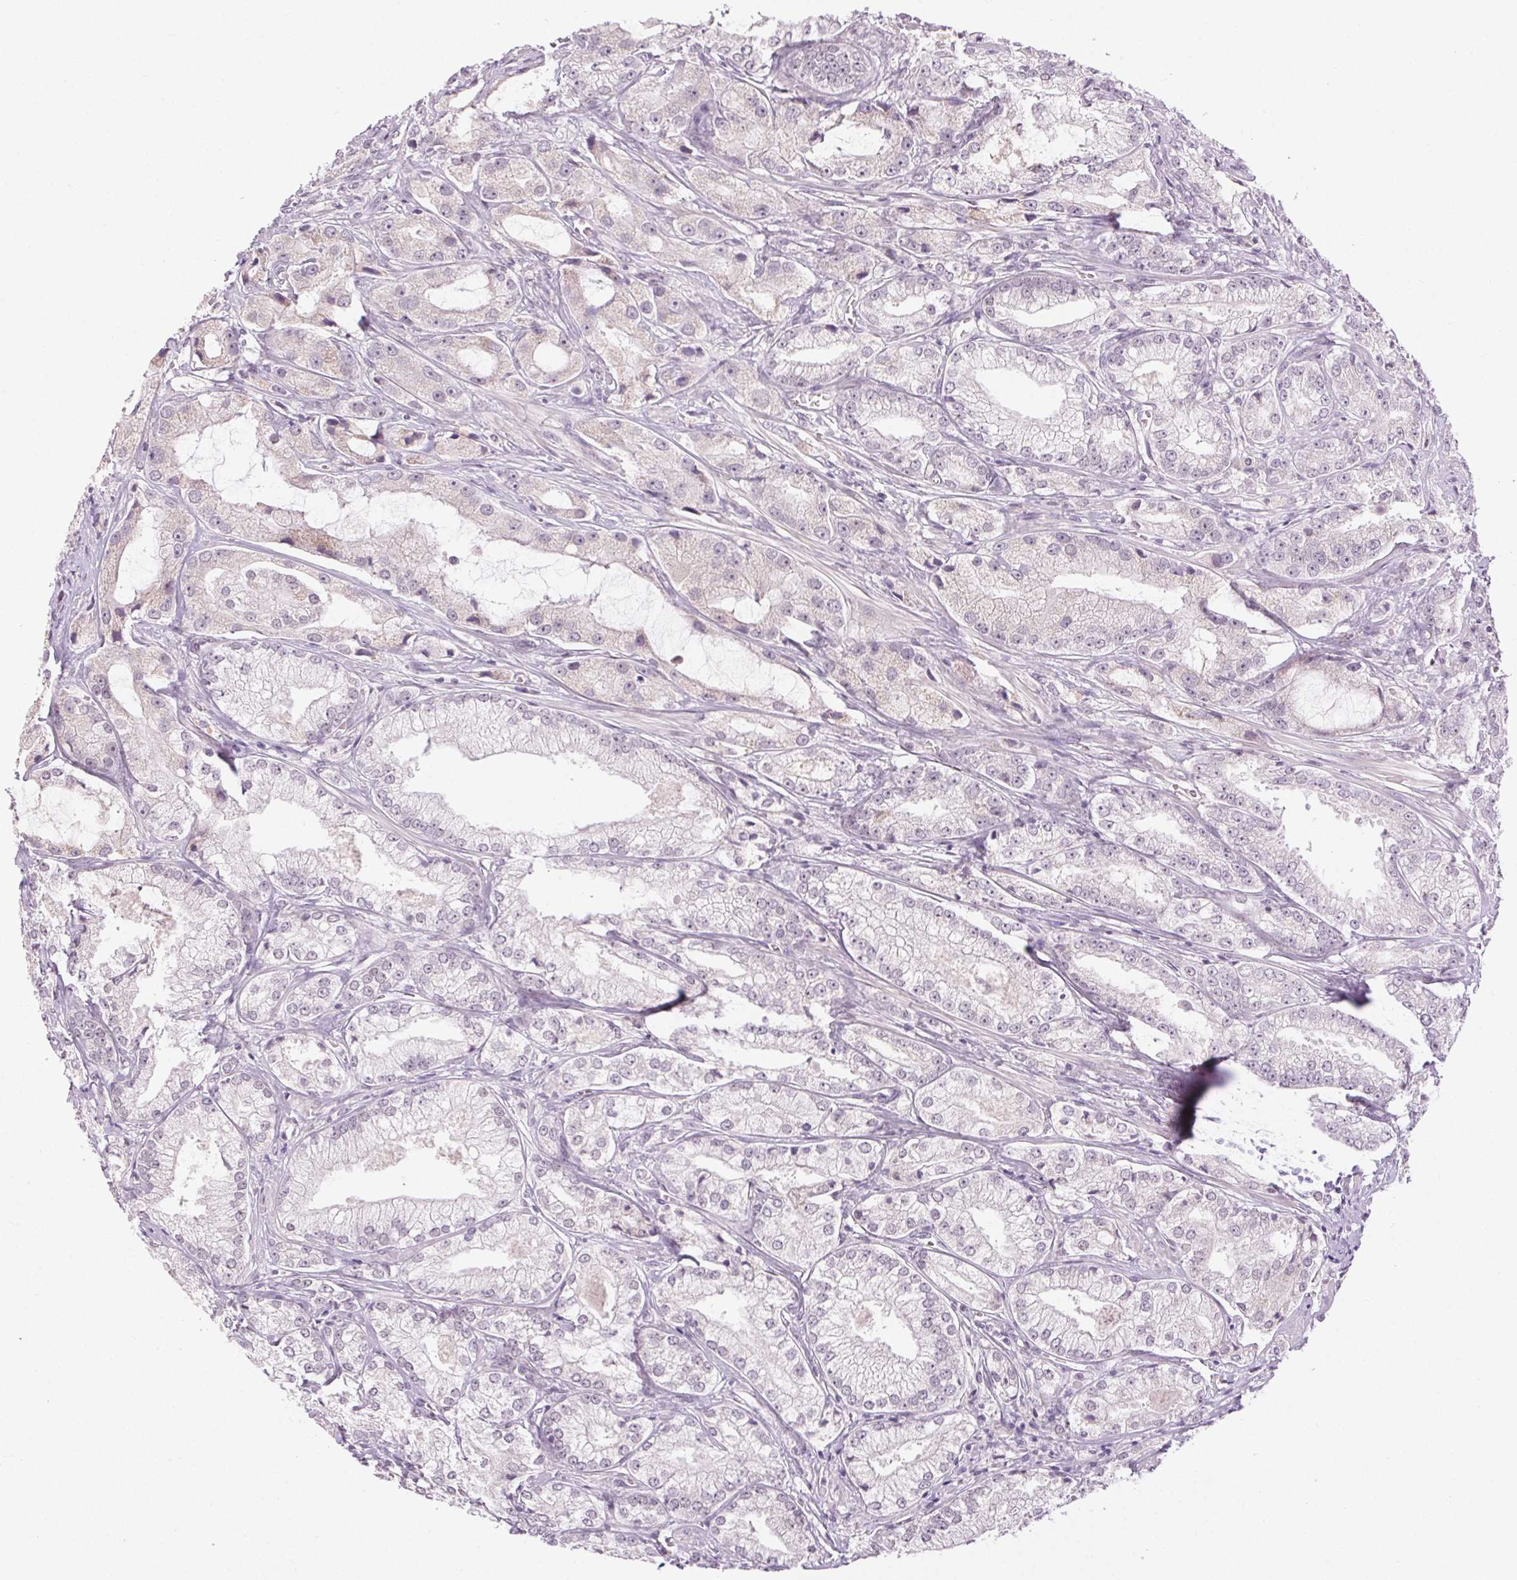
{"staining": {"intensity": "negative", "quantity": "none", "location": "none"}, "tissue": "prostate cancer", "cell_type": "Tumor cells", "image_type": "cancer", "snomed": [{"axis": "morphology", "description": "Adenocarcinoma, High grade"}, {"axis": "topography", "description": "Prostate"}], "caption": "This is an immunohistochemistry histopathology image of human prostate high-grade adenocarcinoma. There is no expression in tumor cells.", "gene": "FAM168A", "patient": {"sex": "male", "age": 64}}